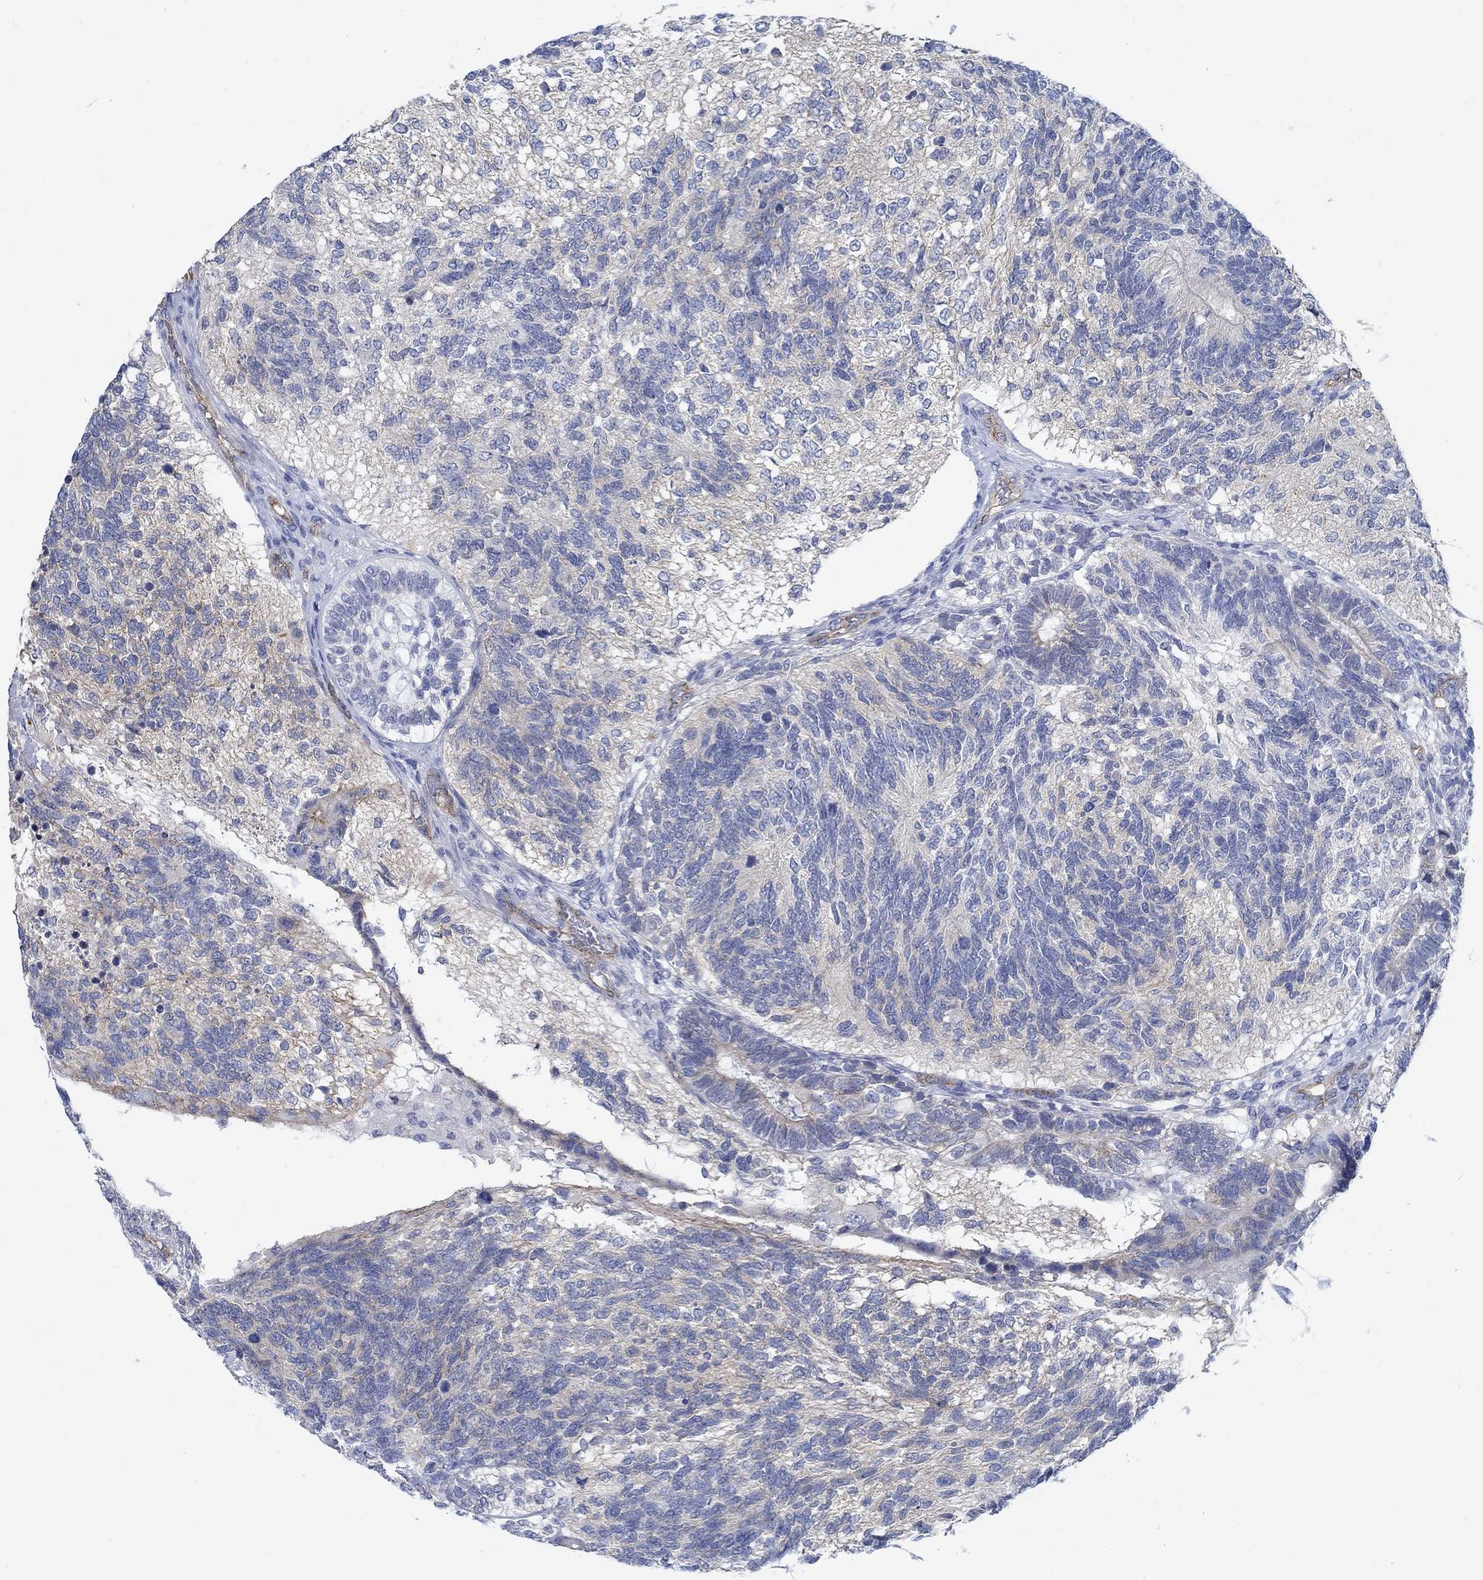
{"staining": {"intensity": "moderate", "quantity": "<25%", "location": "cytoplasmic/membranous"}, "tissue": "testis cancer", "cell_type": "Tumor cells", "image_type": "cancer", "snomed": [{"axis": "morphology", "description": "Seminoma, NOS"}, {"axis": "morphology", "description": "Carcinoma, Embryonal, NOS"}, {"axis": "topography", "description": "Testis"}], "caption": "The photomicrograph demonstrates immunohistochemical staining of testis seminoma. There is moderate cytoplasmic/membranous staining is seen in approximately <25% of tumor cells.", "gene": "TMEM198", "patient": {"sex": "male", "age": 41}}